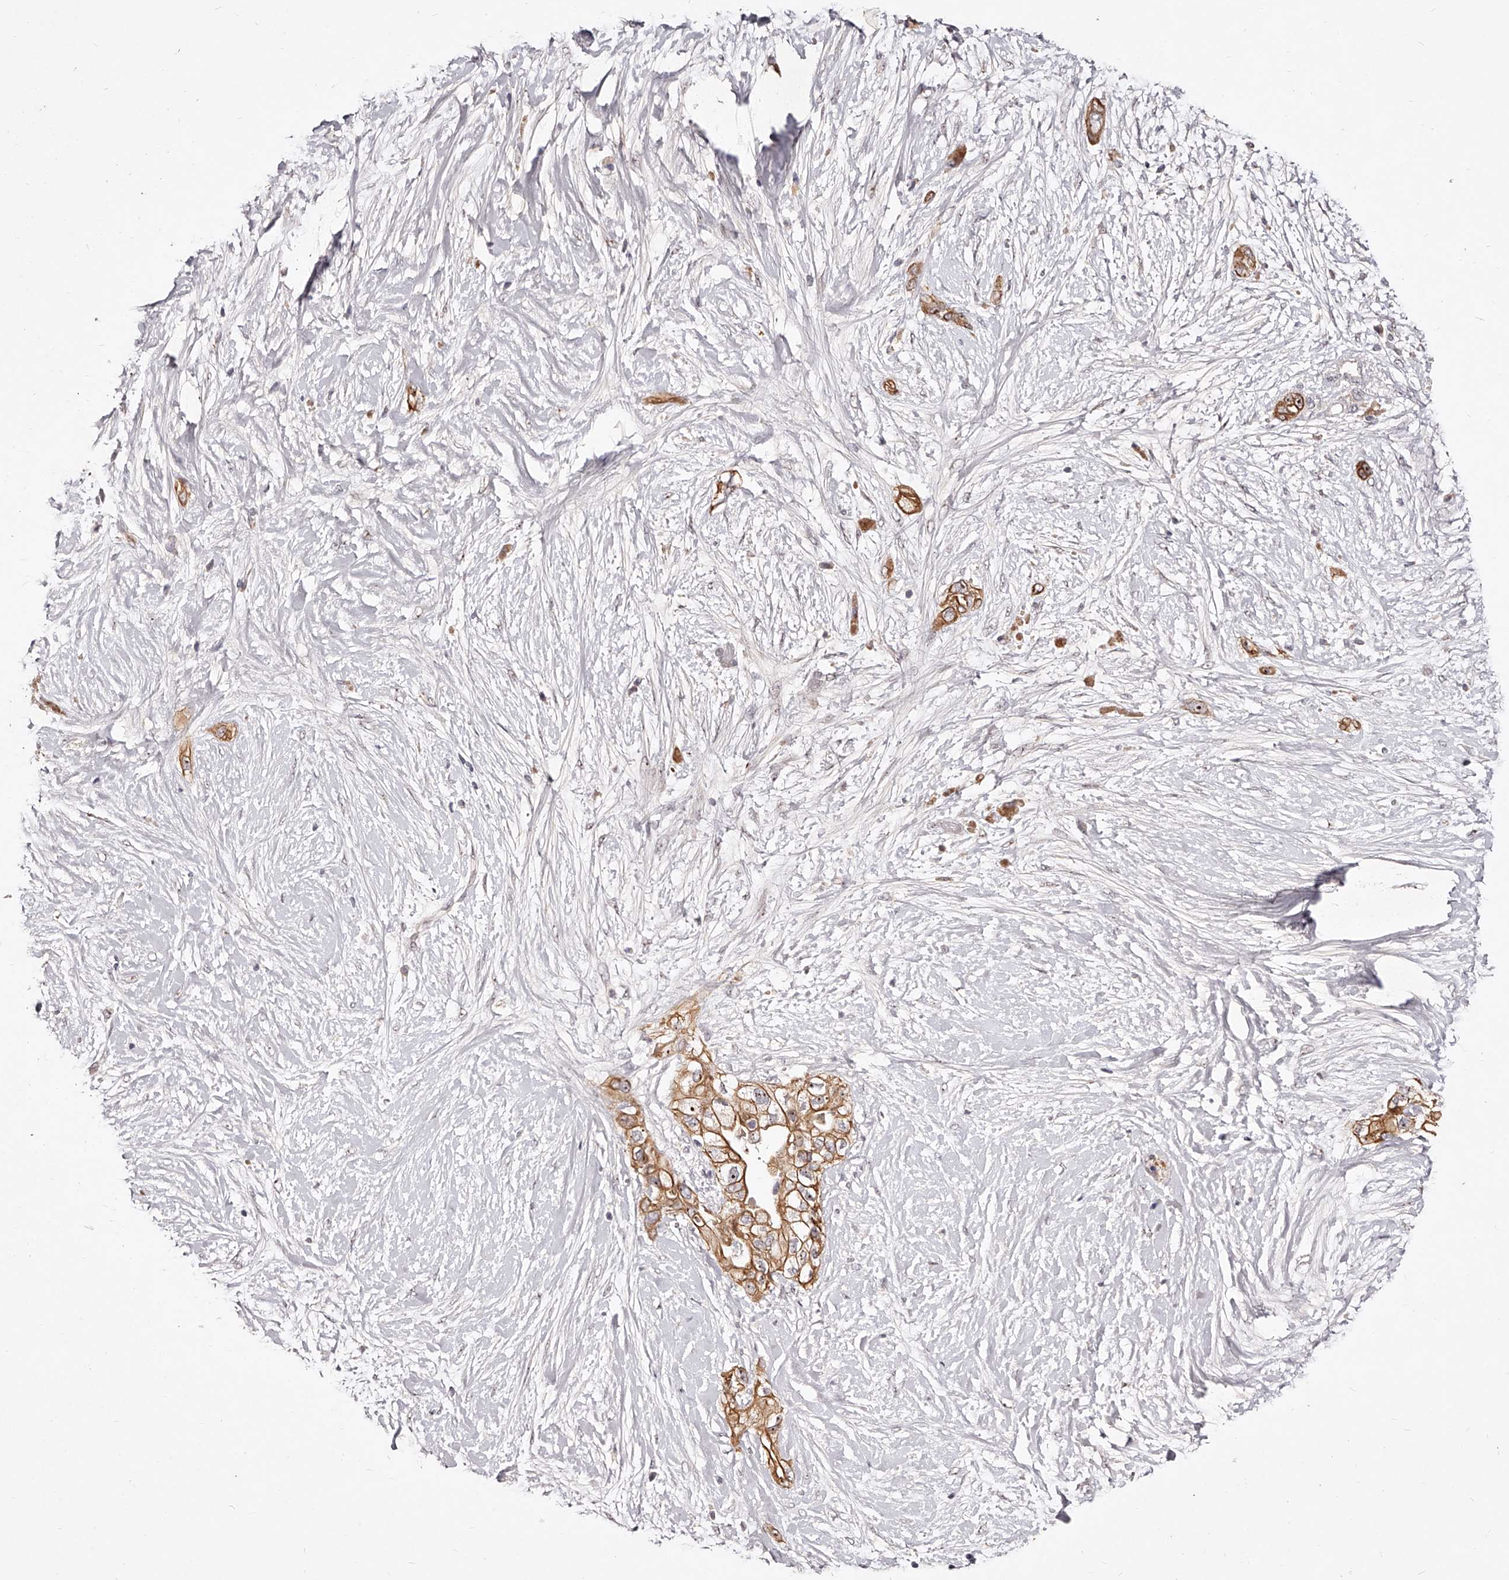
{"staining": {"intensity": "moderate", "quantity": ">75%", "location": "cytoplasmic/membranous"}, "tissue": "pancreatic cancer", "cell_type": "Tumor cells", "image_type": "cancer", "snomed": [{"axis": "morphology", "description": "Adenocarcinoma, NOS"}, {"axis": "topography", "description": "Pancreas"}], "caption": "Immunohistochemistry (IHC) photomicrograph of neoplastic tissue: pancreatic cancer stained using IHC exhibits medium levels of moderate protein expression localized specifically in the cytoplasmic/membranous of tumor cells, appearing as a cytoplasmic/membranous brown color.", "gene": "PHACTR1", "patient": {"sex": "male", "age": 53}}